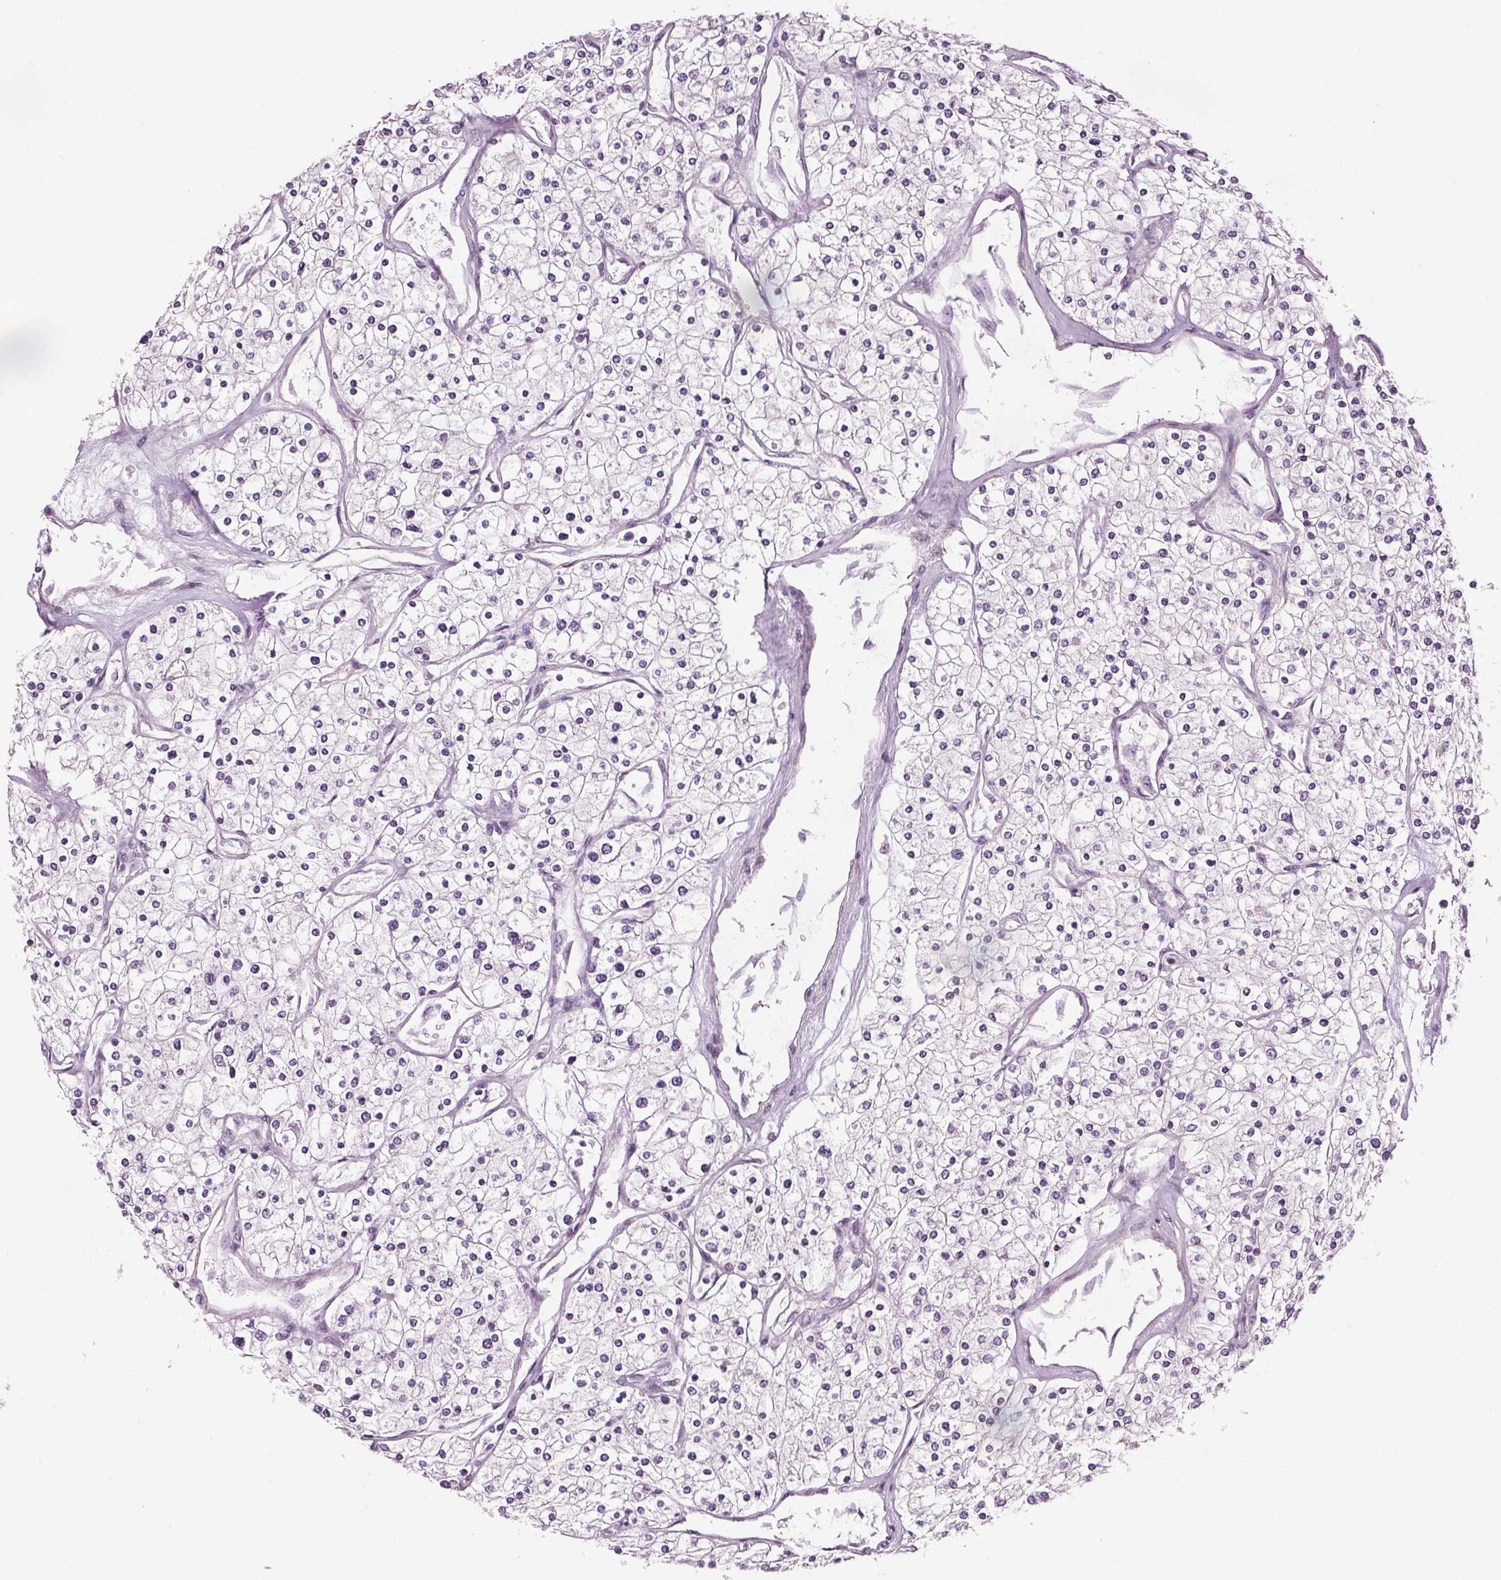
{"staining": {"intensity": "negative", "quantity": "none", "location": "none"}, "tissue": "renal cancer", "cell_type": "Tumor cells", "image_type": "cancer", "snomed": [{"axis": "morphology", "description": "Adenocarcinoma, NOS"}, {"axis": "topography", "description": "Kidney"}], "caption": "An image of human renal cancer is negative for staining in tumor cells. Brightfield microscopy of immunohistochemistry (IHC) stained with DAB (brown) and hematoxylin (blue), captured at high magnification.", "gene": "RASA1", "patient": {"sex": "male", "age": 80}}